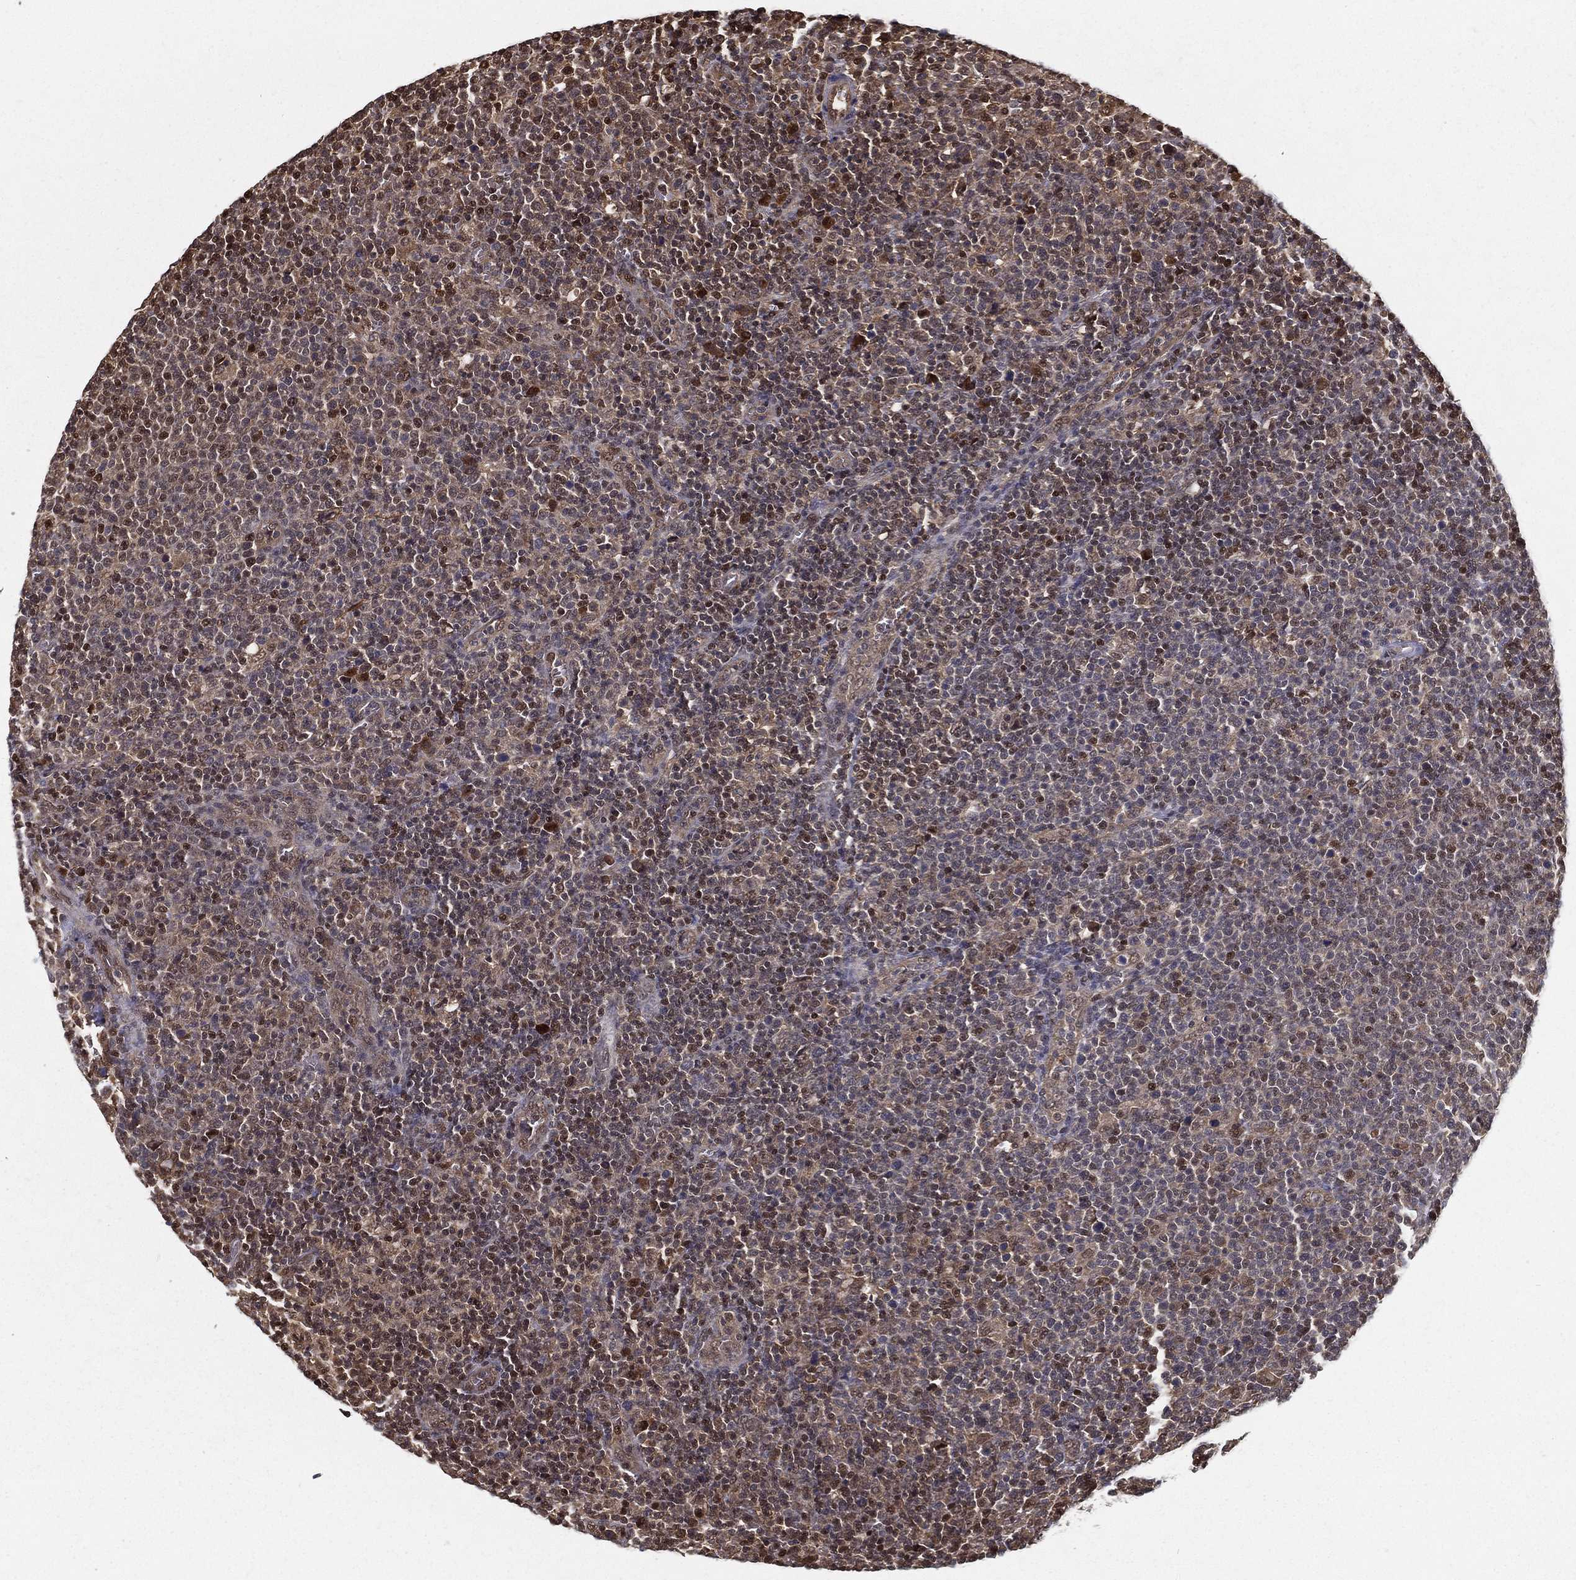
{"staining": {"intensity": "moderate", "quantity": "<25%", "location": "cytoplasmic/membranous,nuclear"}, "tissue": "lymphoma", "cell_type": "Tumor cells", "image_type": "cancer", "snomed": [{"axis": "morphology", "description": "Malignant lymphoma, non-Hodgkin's type, High grade"}, {"axis": "topography", "description": "Lymph node"}], "caption": "Tumor cells display moderate cytoplasmic/membranous and nuclear expression in approximately <25% of cells in lymphoma.", "gene": "SLC6A6", "patient": {"sex": "male", "age": 61}}